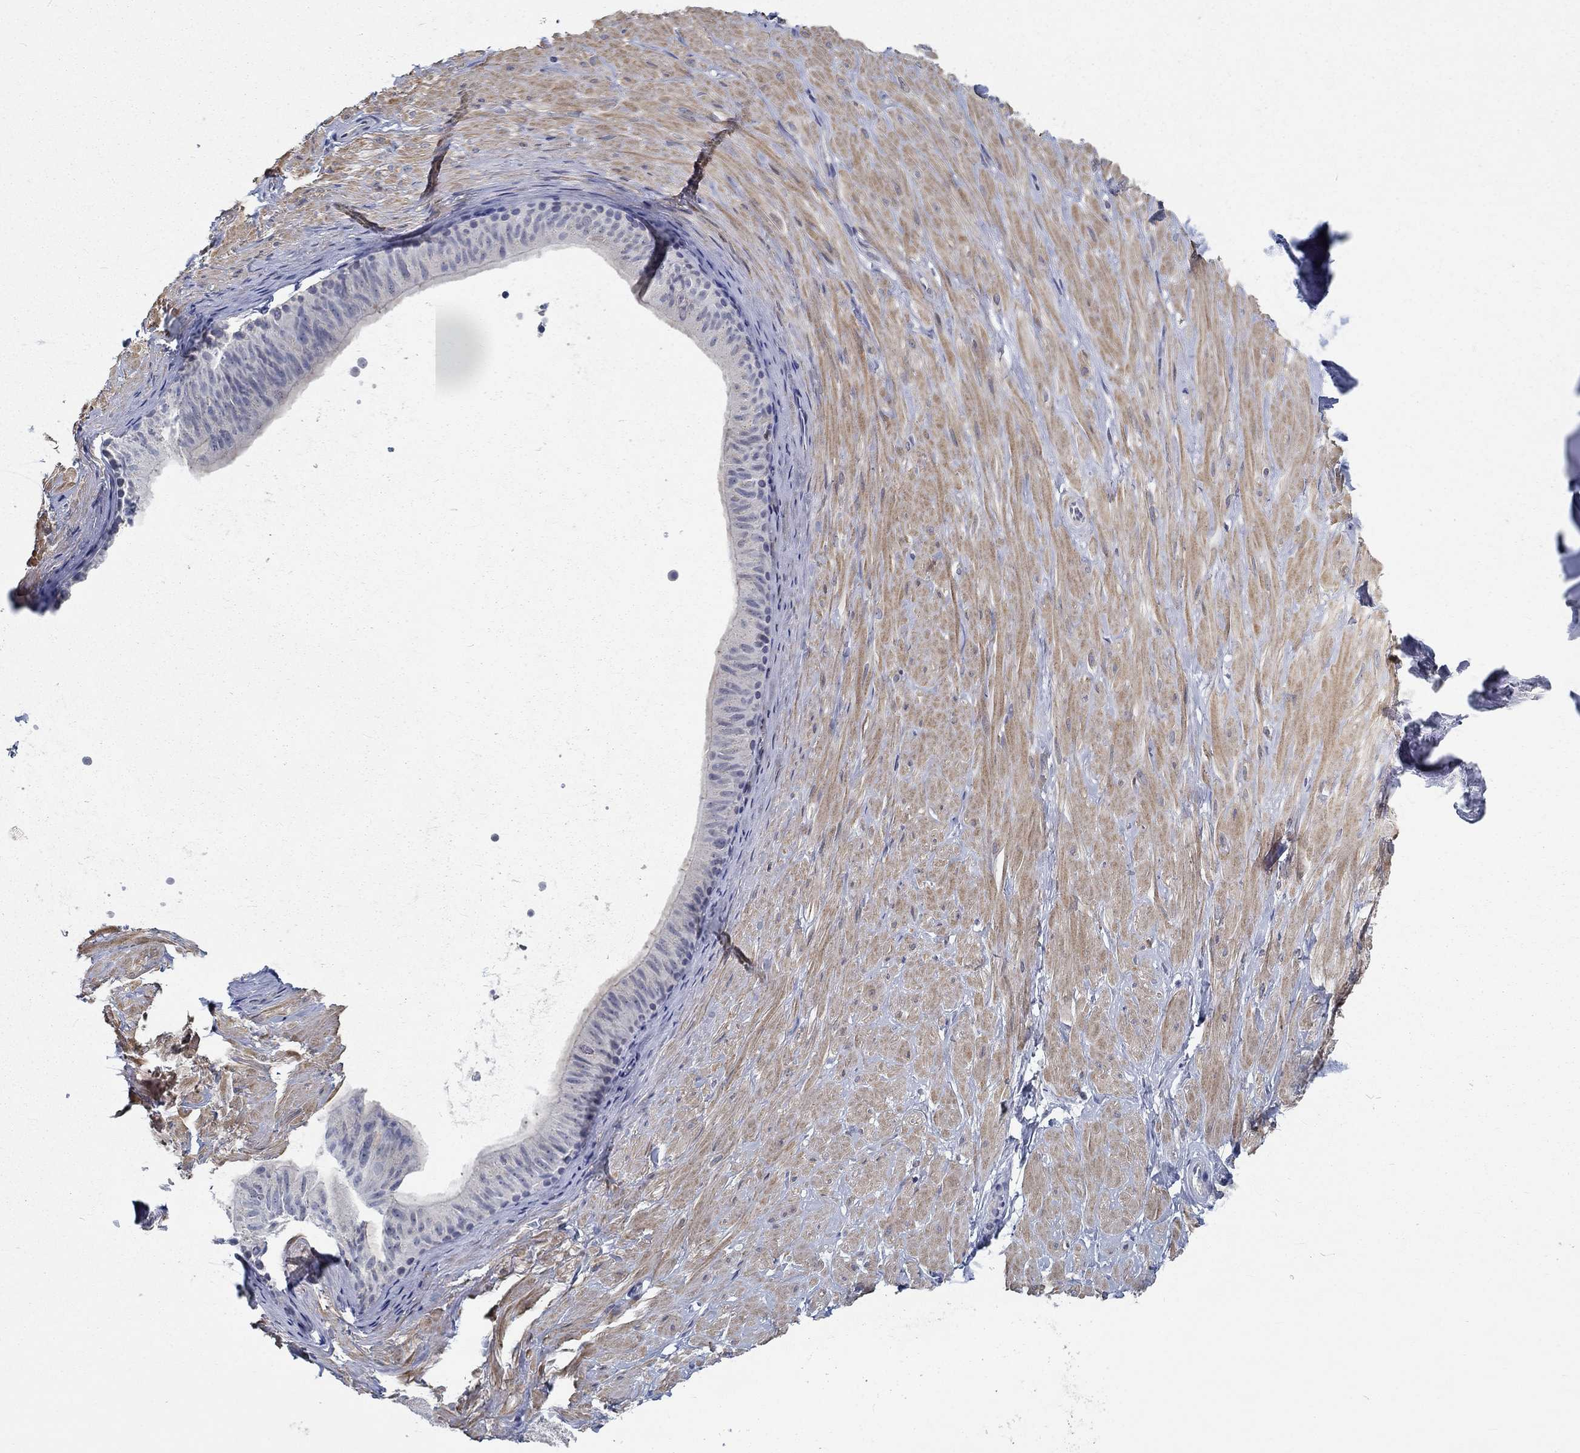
{"staining": {"intensity": "negative", "quantity": "none", "location": "none"}, "tissue": "adipose tissue", "cell_type": "Adipocytes", "image_type": "normal", "snomed": [{"axis": "morphology", "description": "Normal tissue, NOS"}, {"axis": "topography", "description": "Smooth muscle"}, {"axis": "topography", "description": "Peripheral nerve tissue"}], "caption": "Adipocytes show no significant protein positivity in normal adipose tissue.", "gene": "MYBPC1", "patient": {"sex": "male", "age": 22}}